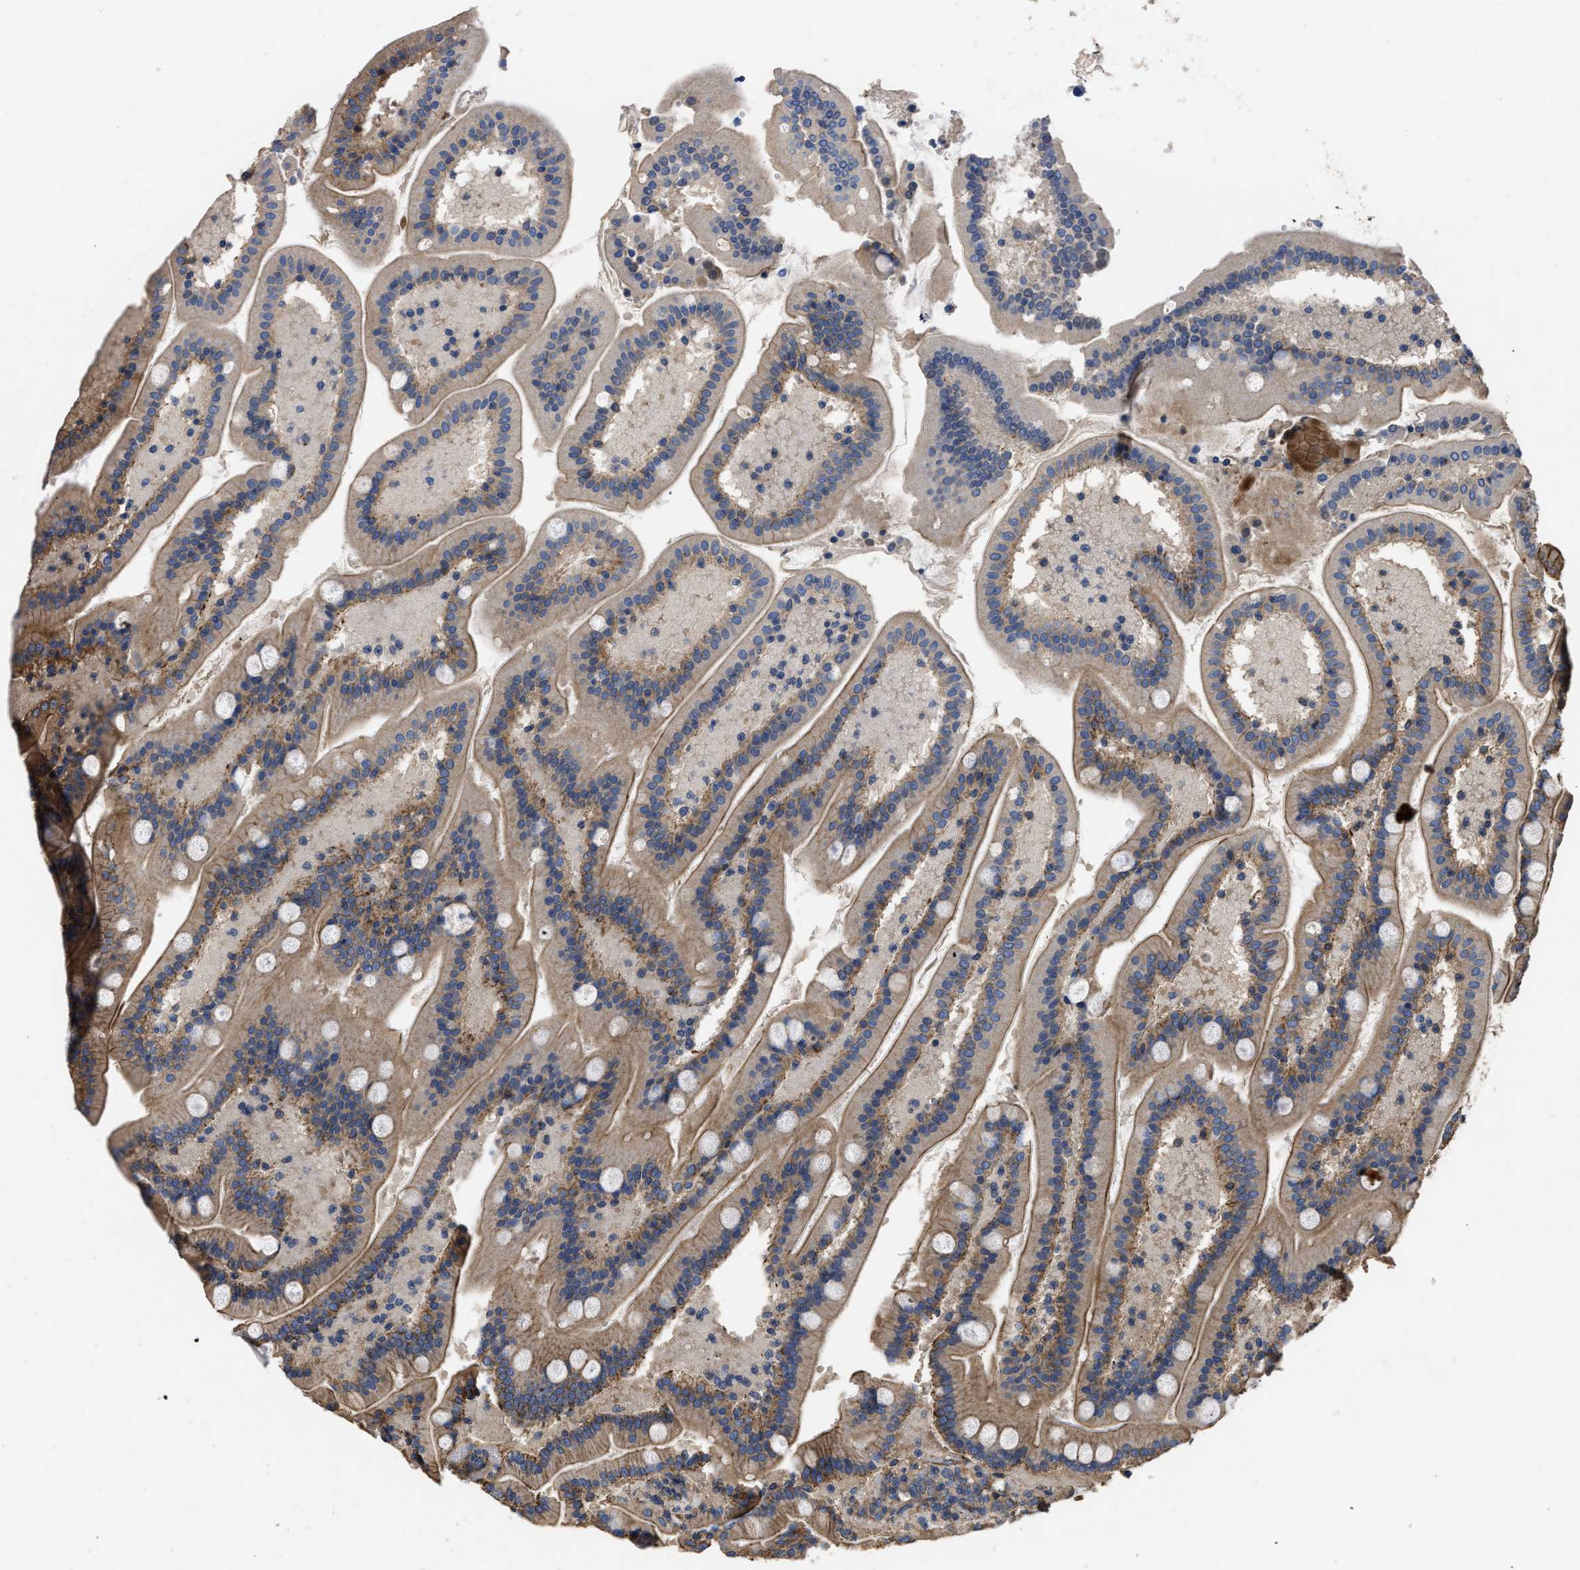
{"staining": {"intensity": "moderate", "quantity": ">75%", "location": "cytoplasmic/membranous"}, "tissue": "duodenum", "cell_type": "Glandular cells", "image_type": "normal", "snomed": [{"axis": "morphology", "description": "Normal tissue, NOS"}, {"axis": "topography", "description": "Duodenum"}], "caption": "Brown immunohistochemical staining in benign duodenum demonstrates moderate cytoplasmic/membranous positivity in approximately >75% of glandular cells.", "gene": "USP4", "patient": {"sex": "male", "age": 54}}